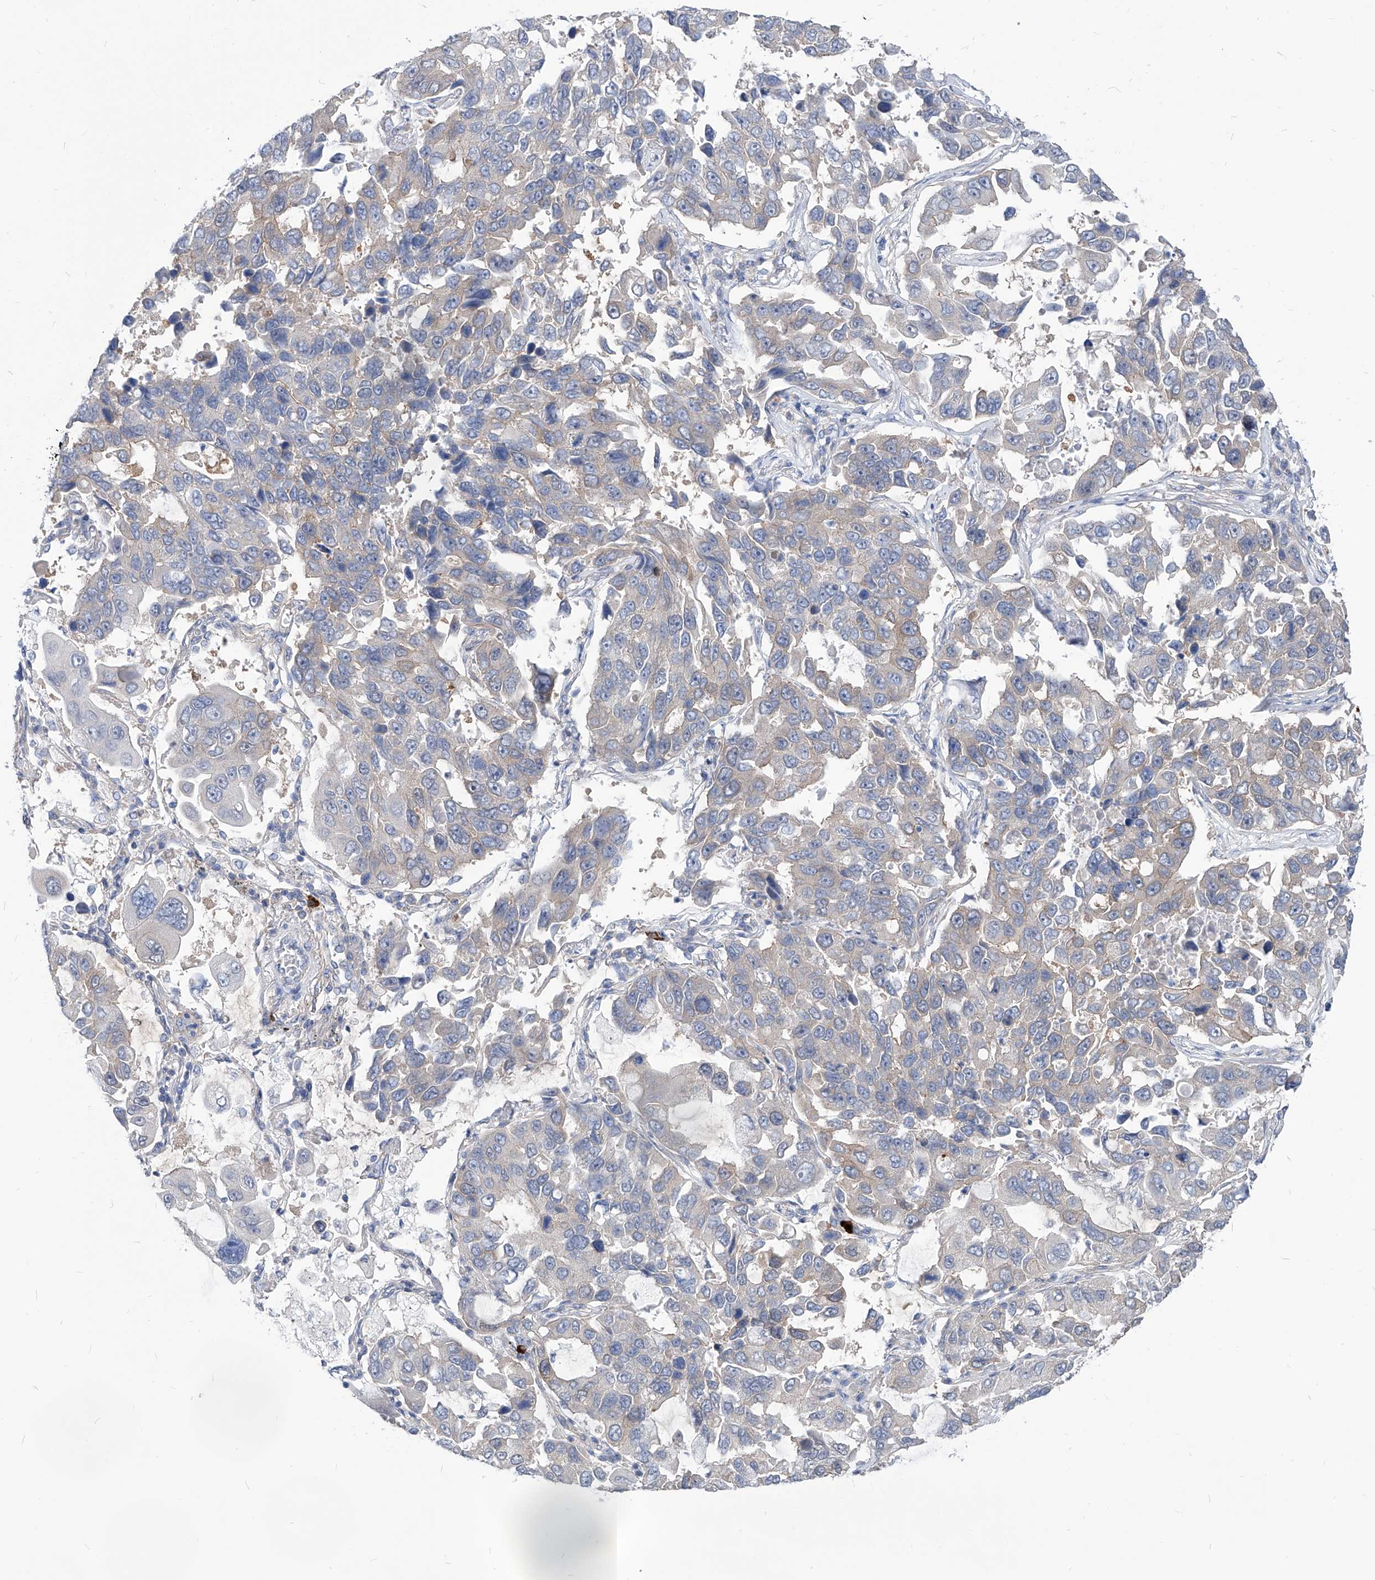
{"staining": {"intensity": "negative", "quantity": "none", "location": "none"}, "tissue": "lung cancer", "cell_type": "Tumor cells", "image_type": "cancer", "snomed": [{"axis": "morphology", "description": "Adenocarcinoma, NOS"}, {"axis": "topography", "description": "Lung"}], "caption": "This is an IHC image of human lung adenocarcinoma. There is no staining in tumor cells.", "gene": "AKAP10", "patient": {"sex": "male", "age": 64}}